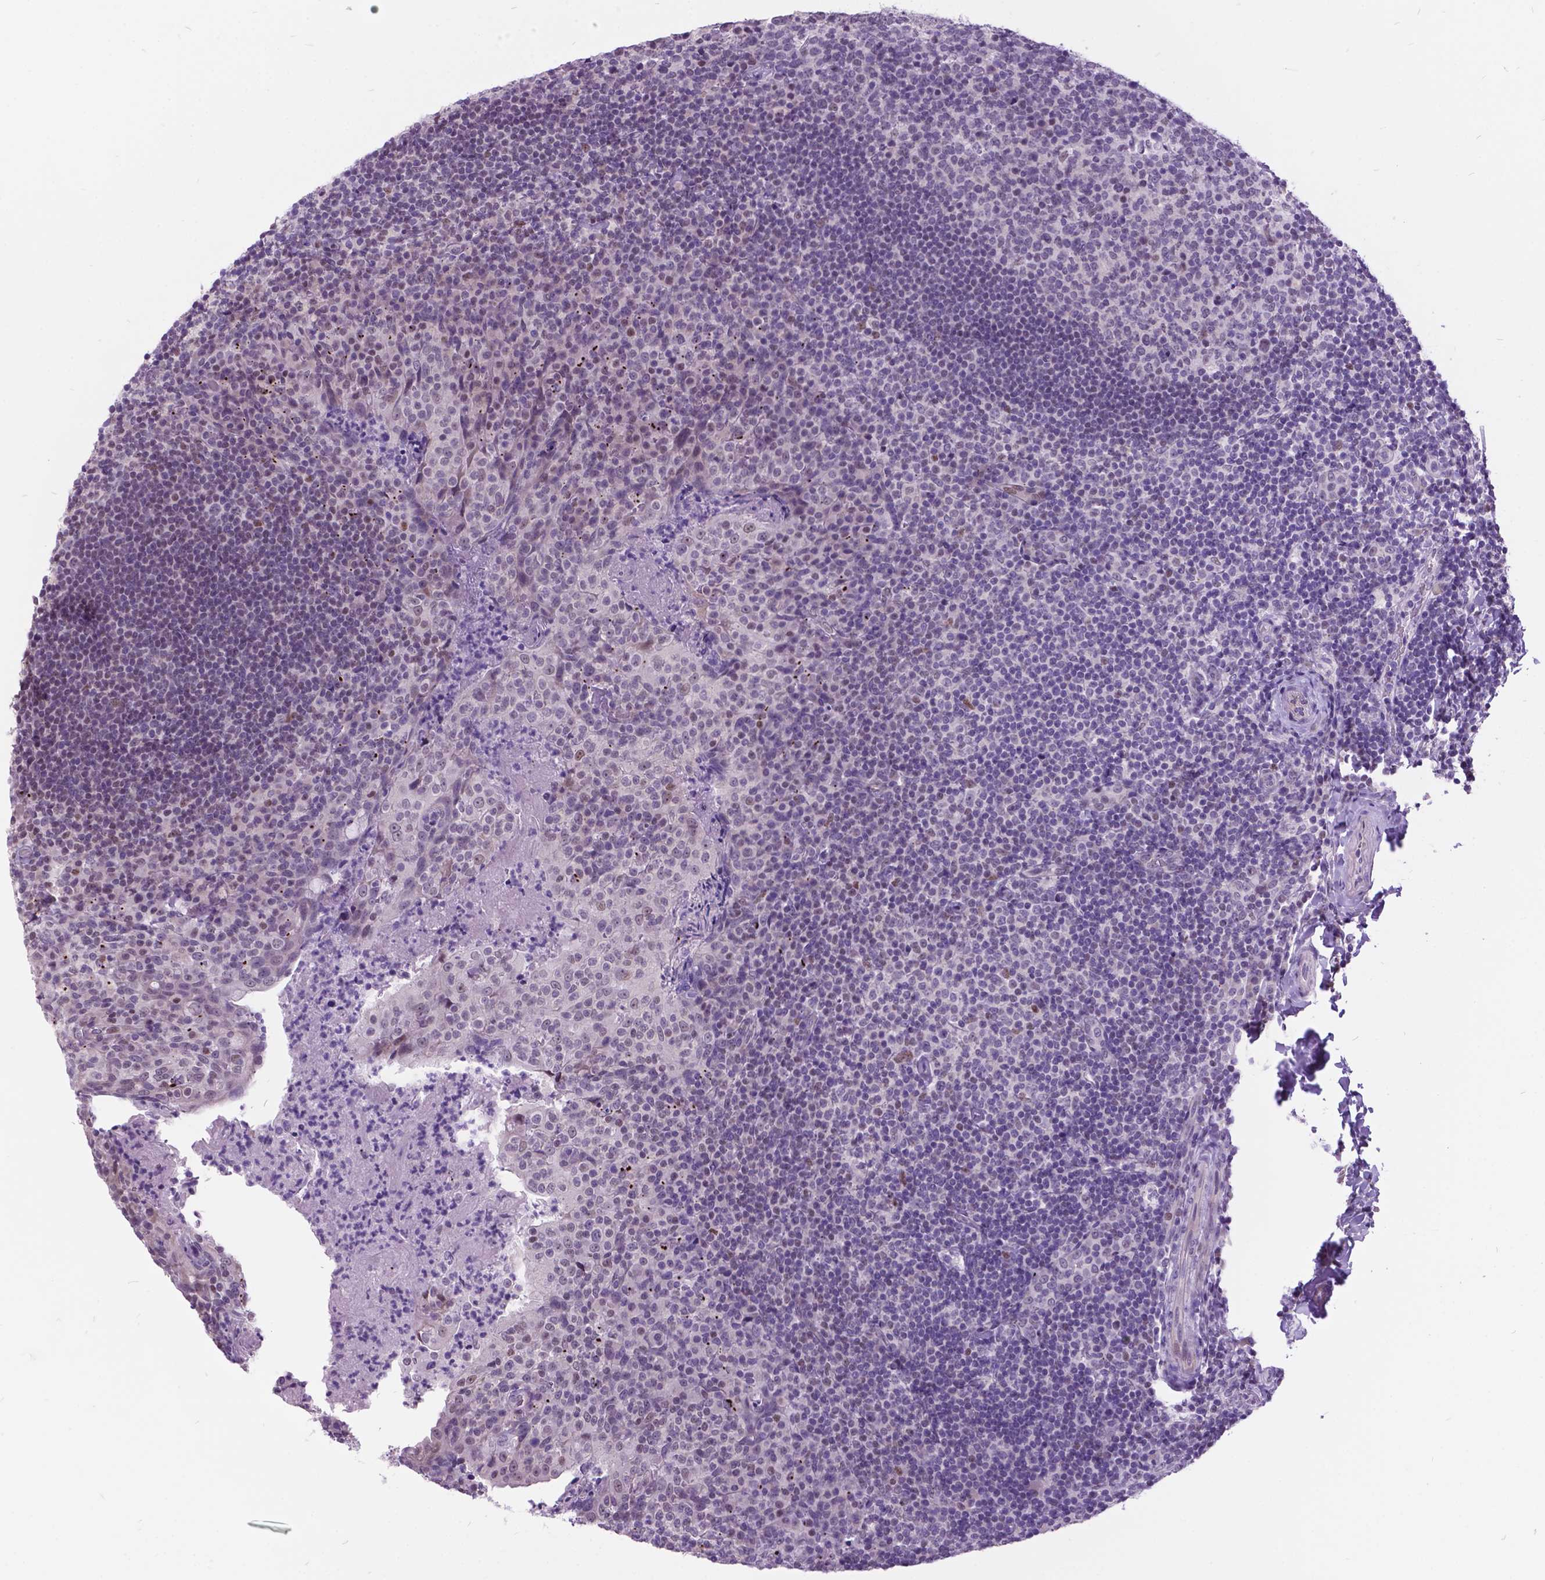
{"staining": {"intensity": "negative", "quantity": "none", "location": "none"}, "tissue": "tonsil", "cell_type": "Germinal center cells", "image_type": "normal", "snomed": [{"axis": "morphology", "description": "Normal tissue, NOS"}, {"axis": "topography", "description": "Tonsil"}], "caption": "Human tonsil stained for a protein using IHC reveals no positivity in germinal center cells.", "gene": "DPF3", "patient": {"sex": "female", "age": 10}}